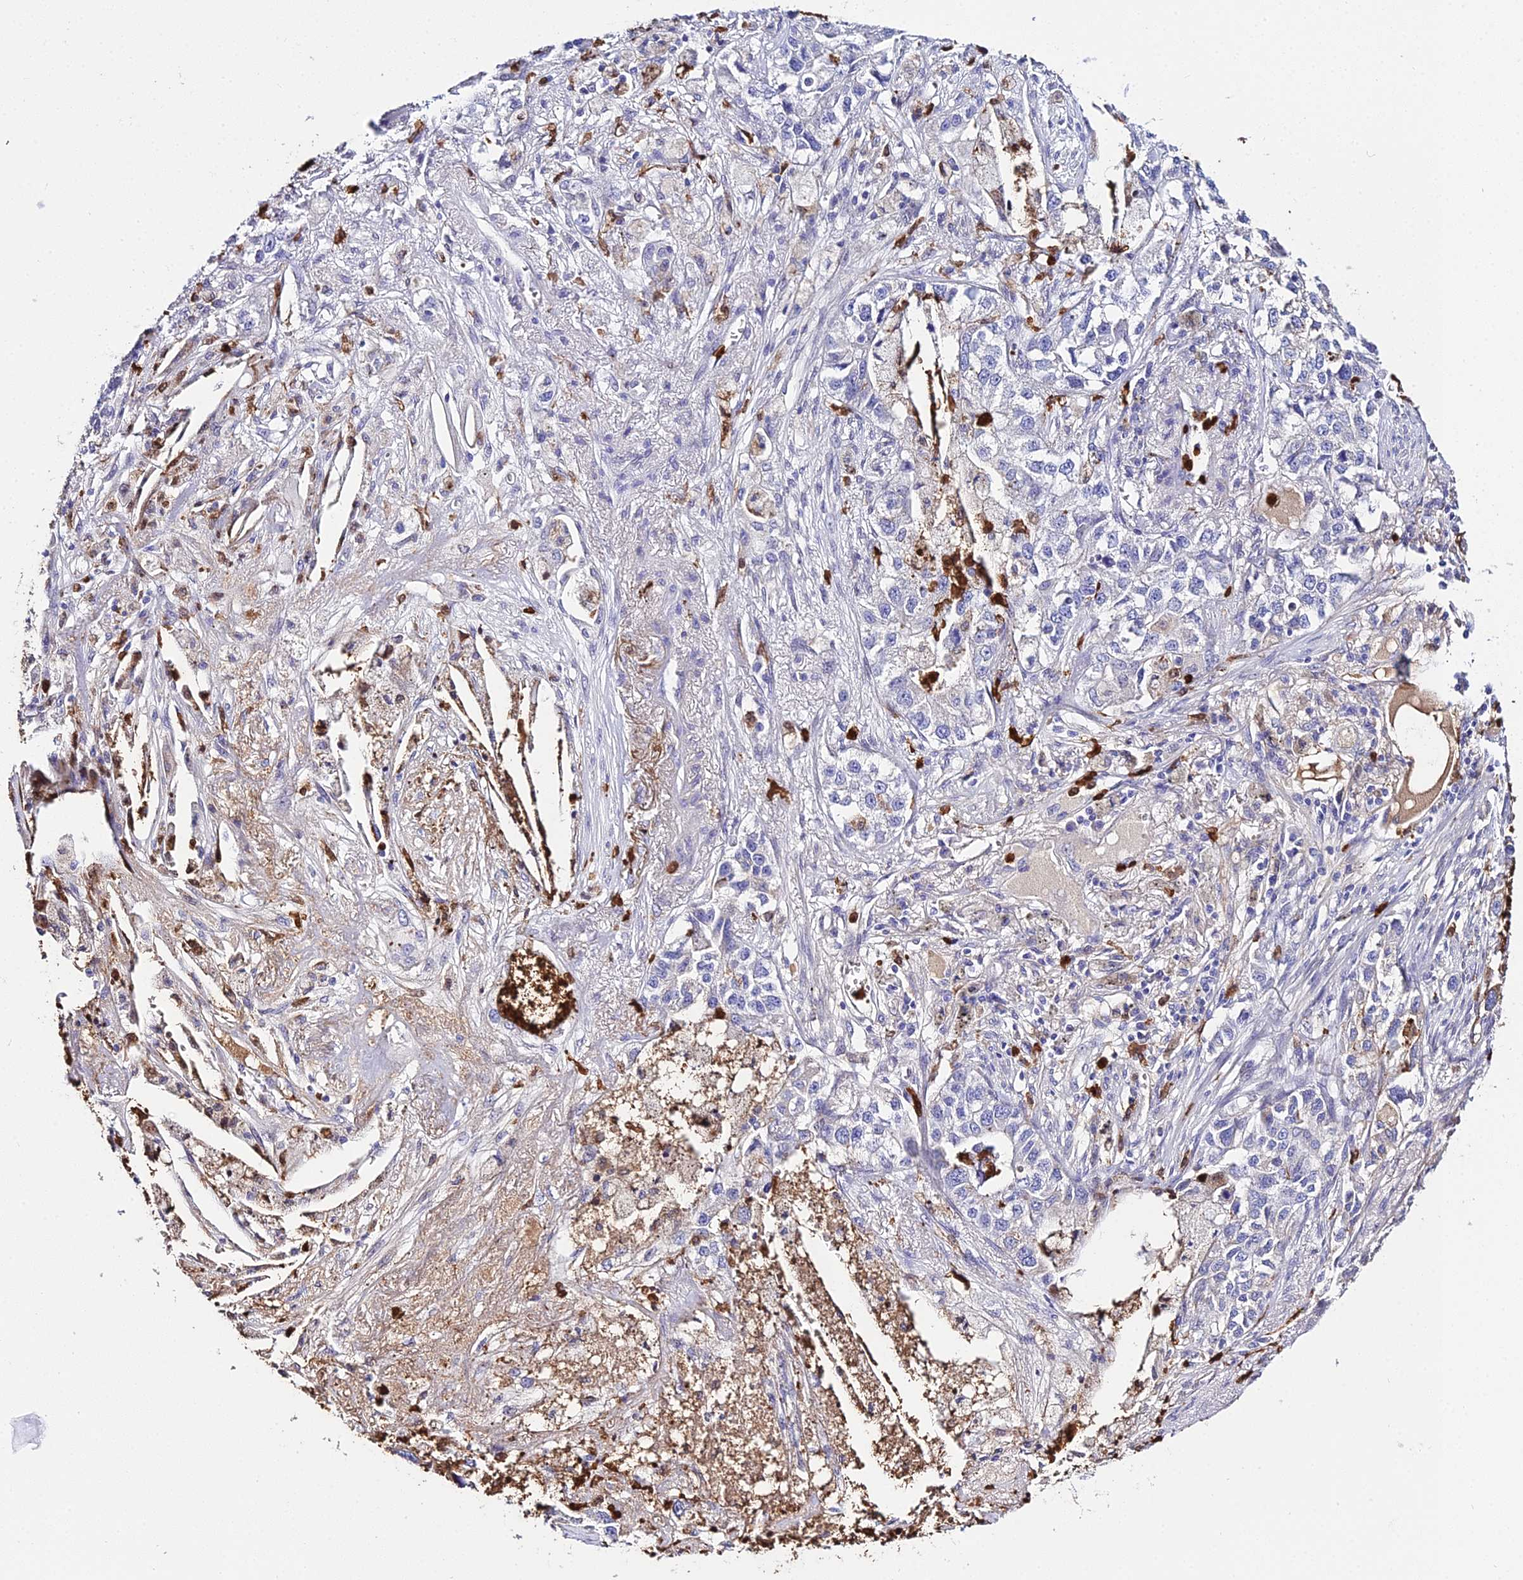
{"staining": {"intensity": "negative", "quantity": "none", "location": "none"}, "tissue": "lung cancer", "cell_type": "Tumor cells", "image_type": "cancer", "snomed": [{"axis": "morphology", "description": "Adenocarcinoma, NOS"}, {"axis": "topography", "description": "Lung"}], "caption": "An IHC histopathology image of lung cancer is shown. There is no staining in tumor cells of lung cancer. (Immunohistochemistry, brightfield microscopy, high magnification).", "gene": "MCM10", "patient": {"sex": "male", "age": 49}}